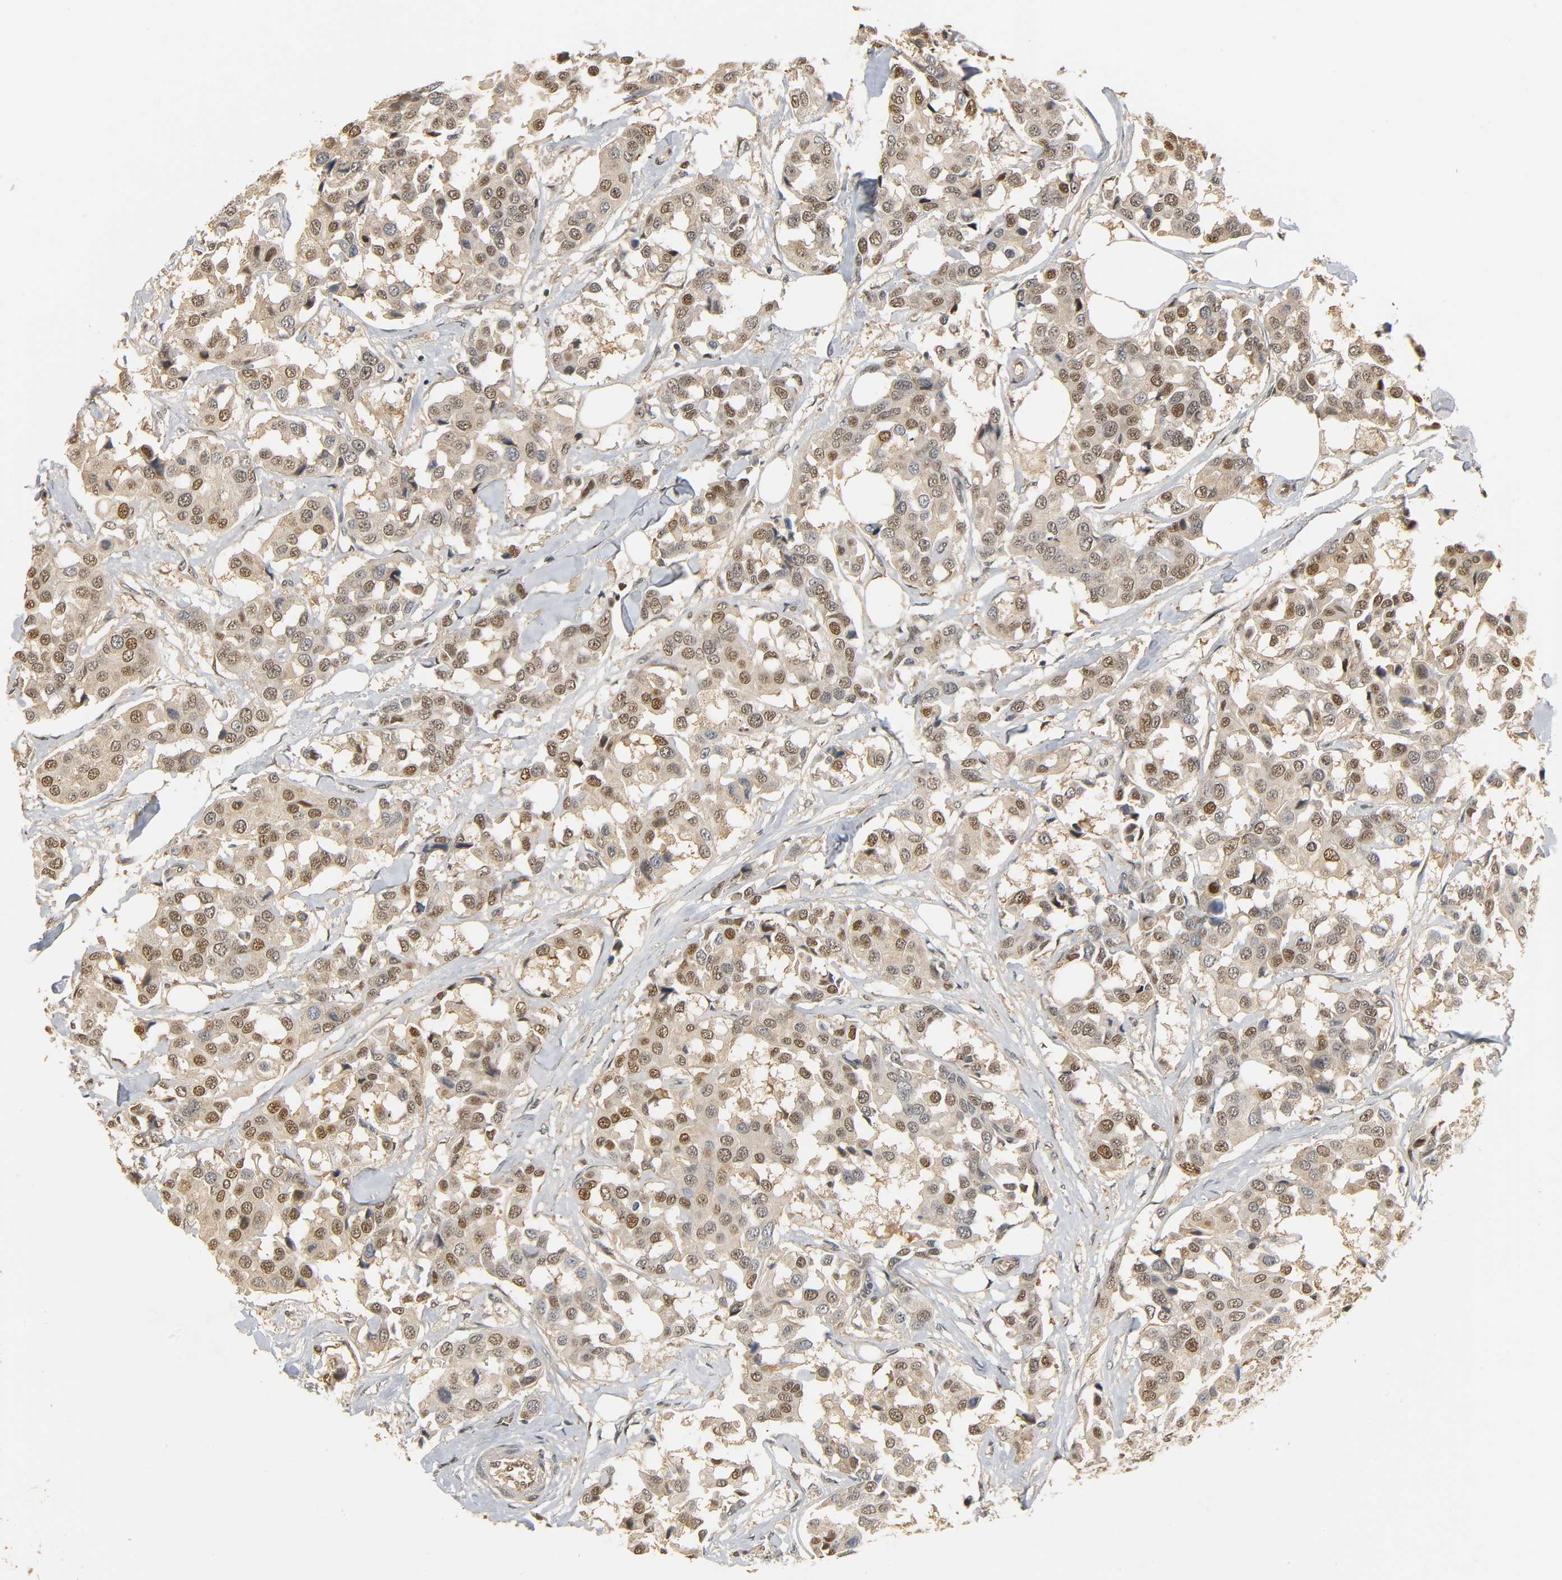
{"staining": {"intensity": "moderate", "quantity": "25%-75%", "location": "cytoplasmic/membranous,nuclear"}, "tissue": "breast cancer", "cell_type": "Tumor cells", "image_type": "cancer", "snomed": [{"axis": "morphology", "description": "Duct carcinoma"}, {"axis": "topography", "description": "Breast"}], "caption": "A brown stain shows moderate cytoplasmic/membranous and nuclear expression of a protein in human breast cancer (infiltrating ductal carcinoma) tumor cells.", "gene": "ZFPM2", "patient": {"sex": "female", "age": 80}}